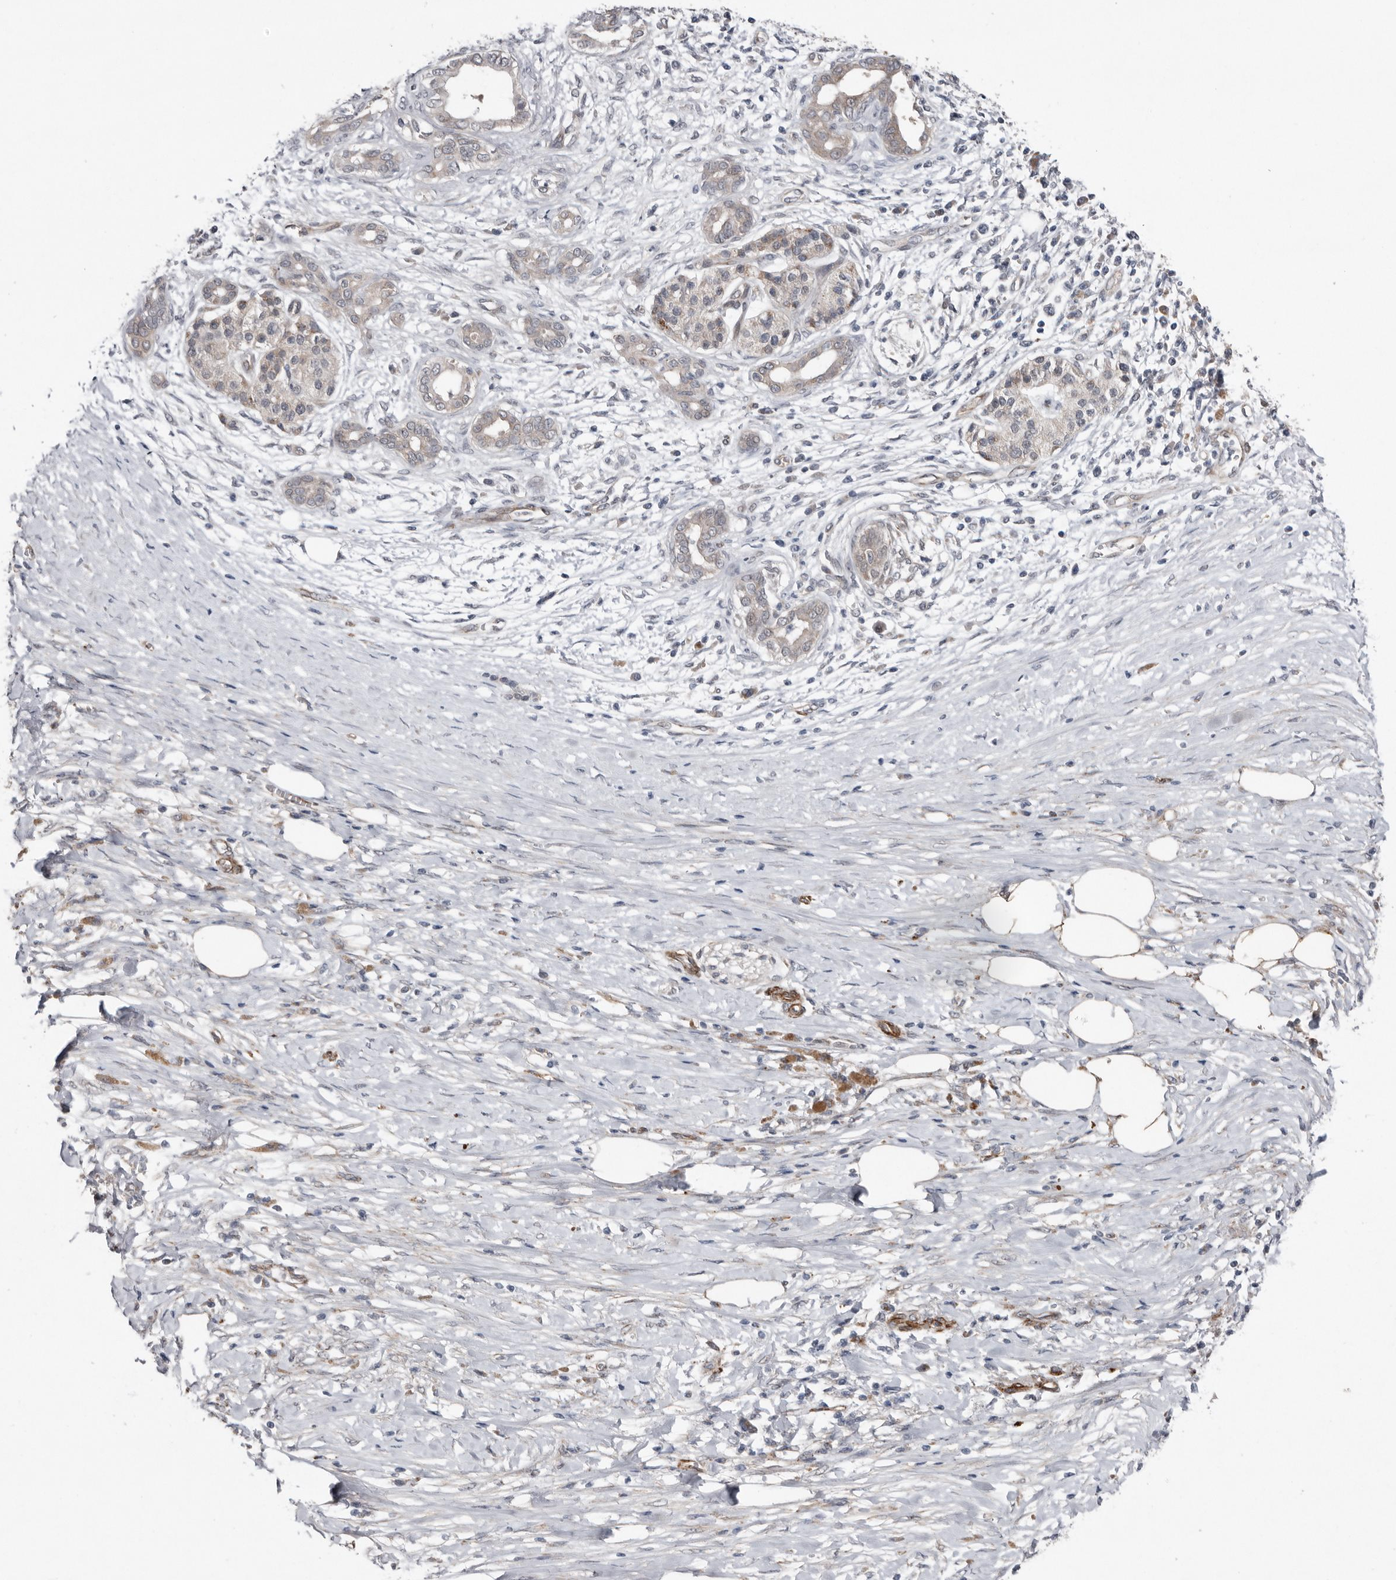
{"staining": {"intensity": "weak", "quantity": "25%-75%", "location": "cytoplasmic/membranous"}, "tissue": "pancreatic cancer", "cell_type": "Tumor cells", "image_type": "cancer", "snomed": [{"axis": "morphology", "description": "Adenocarcinoma, NOS"}, {"axis": "topography", "description": "Pancreas"}], "caption": "An immunohistochemistry (IHC) image of tumor tissue is shown. Protein staining in brown shows weak cytoplasmic/membranous positivity in pancreatic adenocarcinoma within tumor cells.", "gene": "RANBP17", "patient": {"sex": "male", "age": 58}}